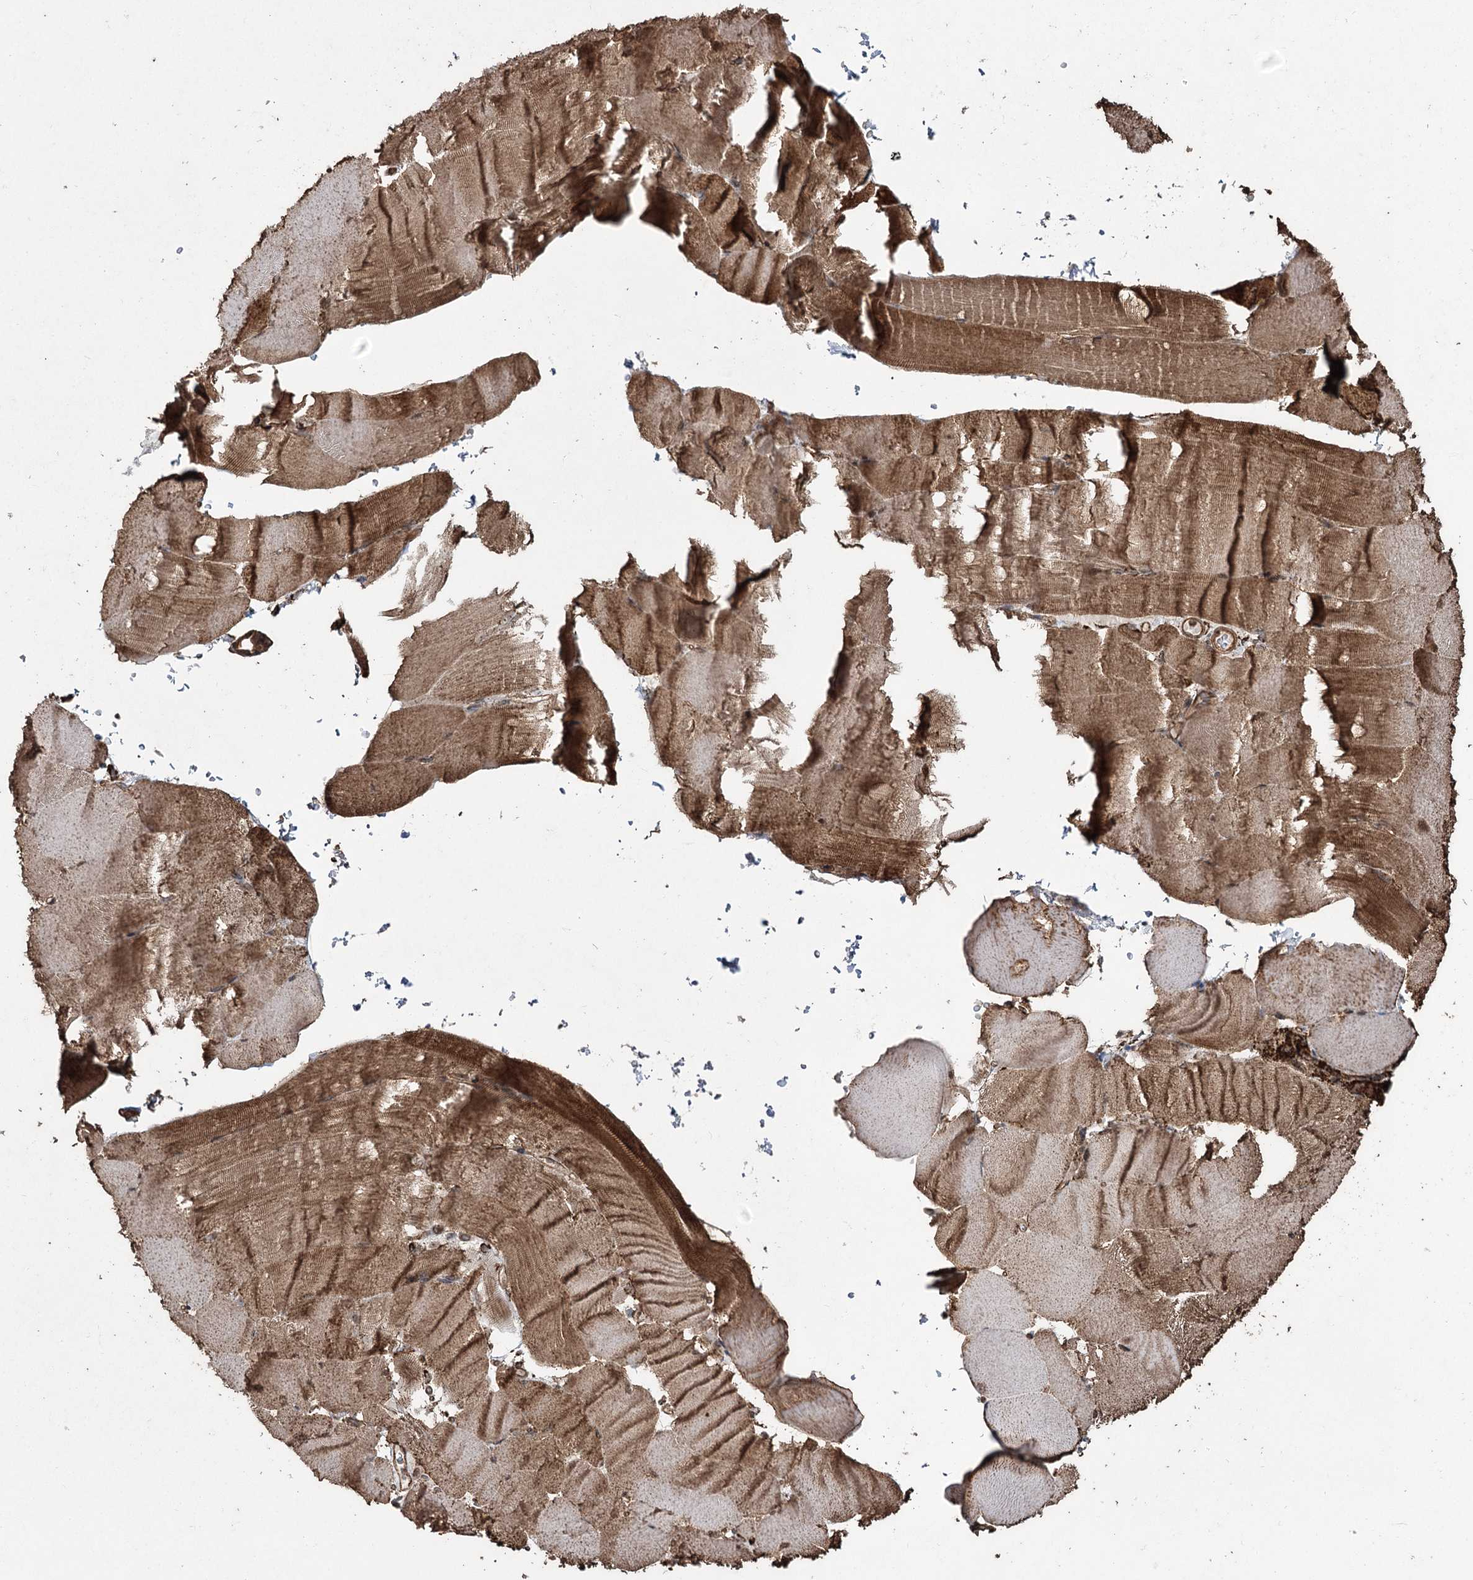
{"staining": {"intensity": "moderate", "quantity": "25%-75%", "location": "cytoplasmic/membranous"}, "tissue": "skeletal muscle", "cell_type": "Myocytes", "image_type": "normal", "snomed": [{"axis": "morphology", "description": "Normal tissue, NOS"}, {"axis": "topography", "description": "Skeletal muscle"}, {"axis": "topography", "description": "Parathyroid gland"}], "caption": "The image exhibits immunohistochemical staining of normal skeletal muscle. There is moderate cytoplasmic/membranous positivity is identified in about 25%-75% of myocytes. The staining is performed using DAB brown chromogen to label protein expression. The nuclei are counter-stained blue using hematoxylin.", "gene": "SLF2", "patient": {"sex": "female", "age": 37}}